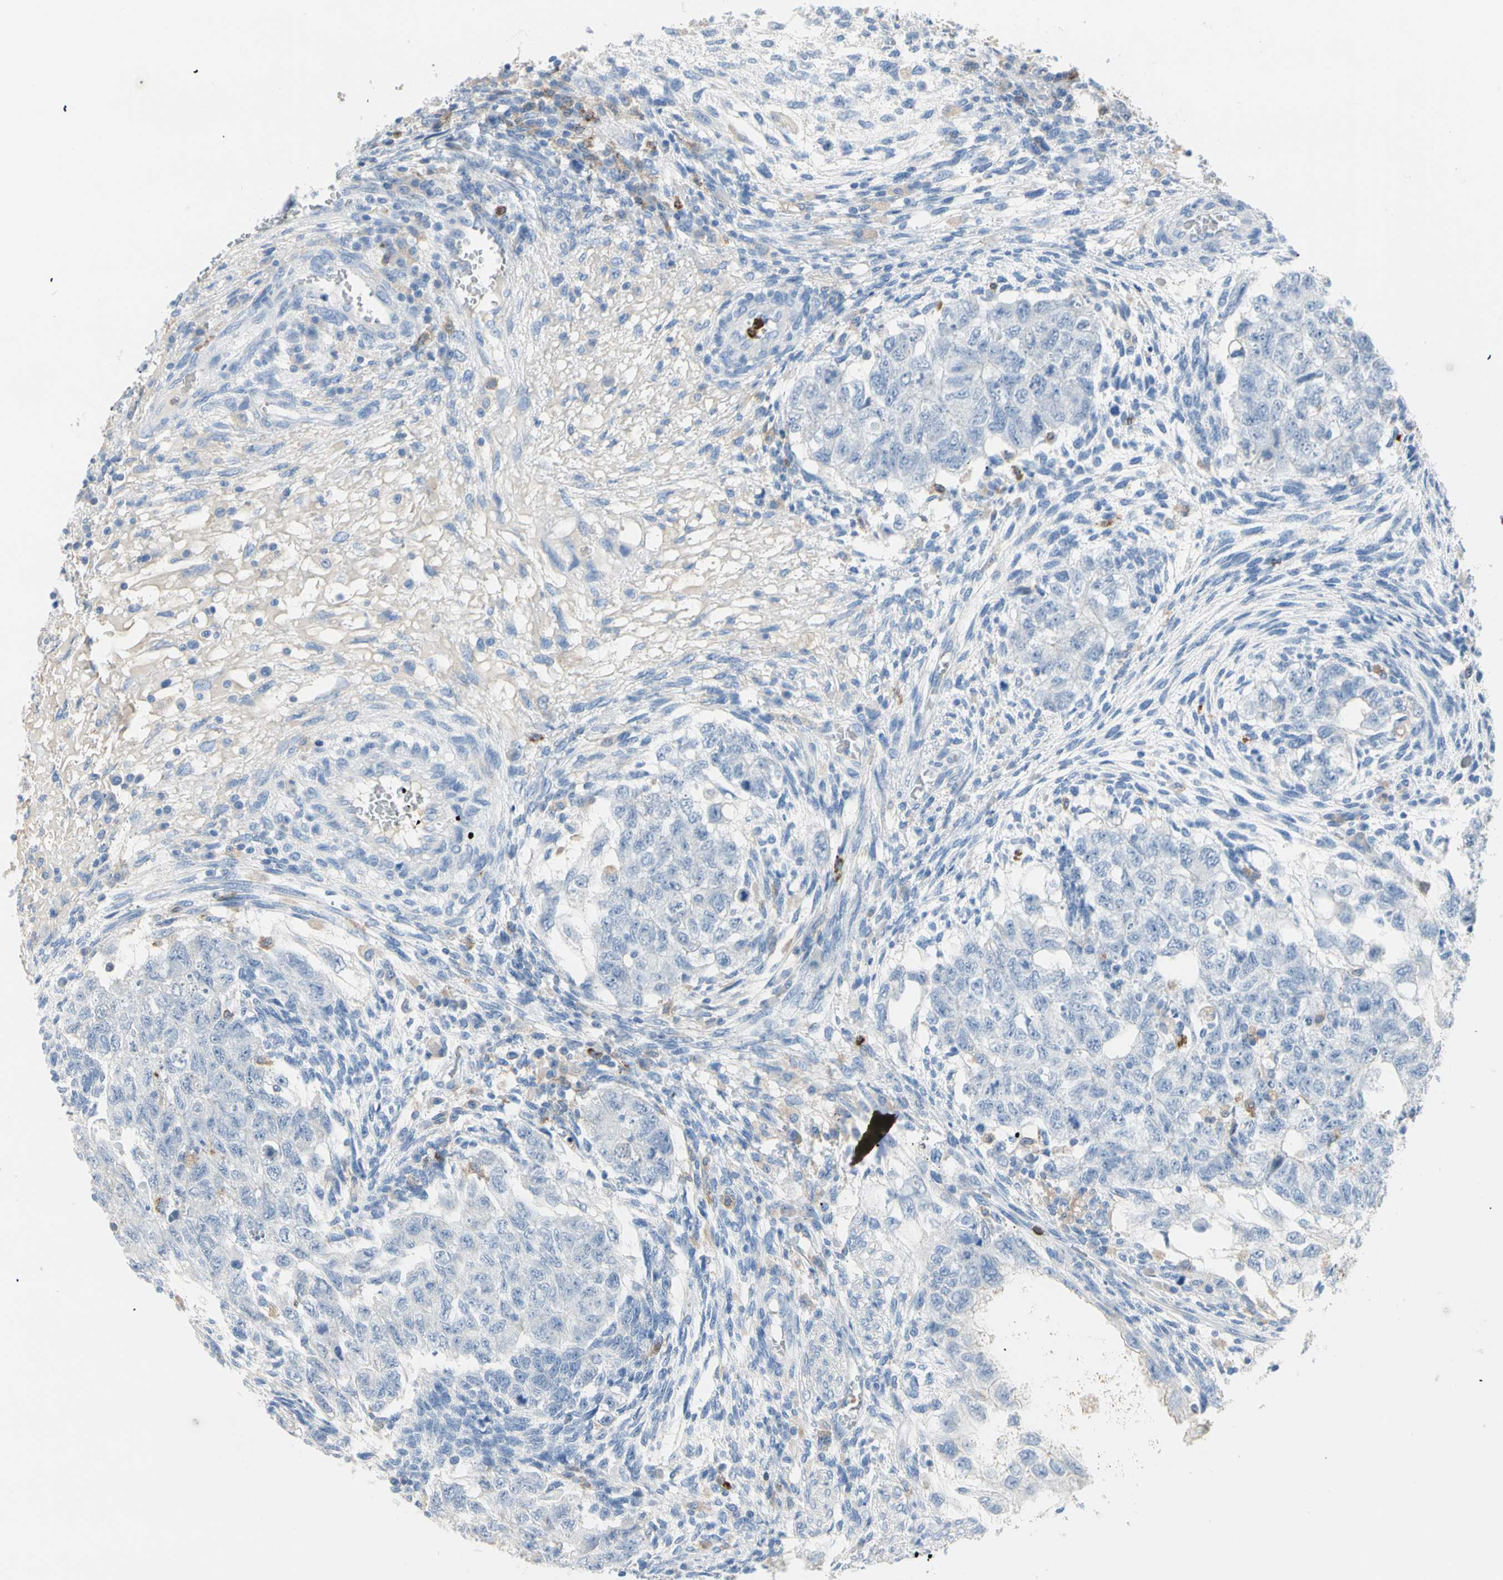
{"staining": {"intensity": "negative", "quantity": "none", "location": "none"}, "tissue": "testis cancer", "cell_type": "Tumor cells", "image_type": "cancer", "snomed": [{"axis": "morphology", "description": "Normal tissue, NOS"}, {"axis": "morphology", "description": "Carcinoma, Embryonal, NOS"}, {"axis": "topography", "description": "Testis"}], "caption": "Embryonal carcinoma (testis) stained for a protein using IHC displays no expression tumor cells.", "gene": "CLEC4A", "patient": {"sex": "male", "age": 36}}